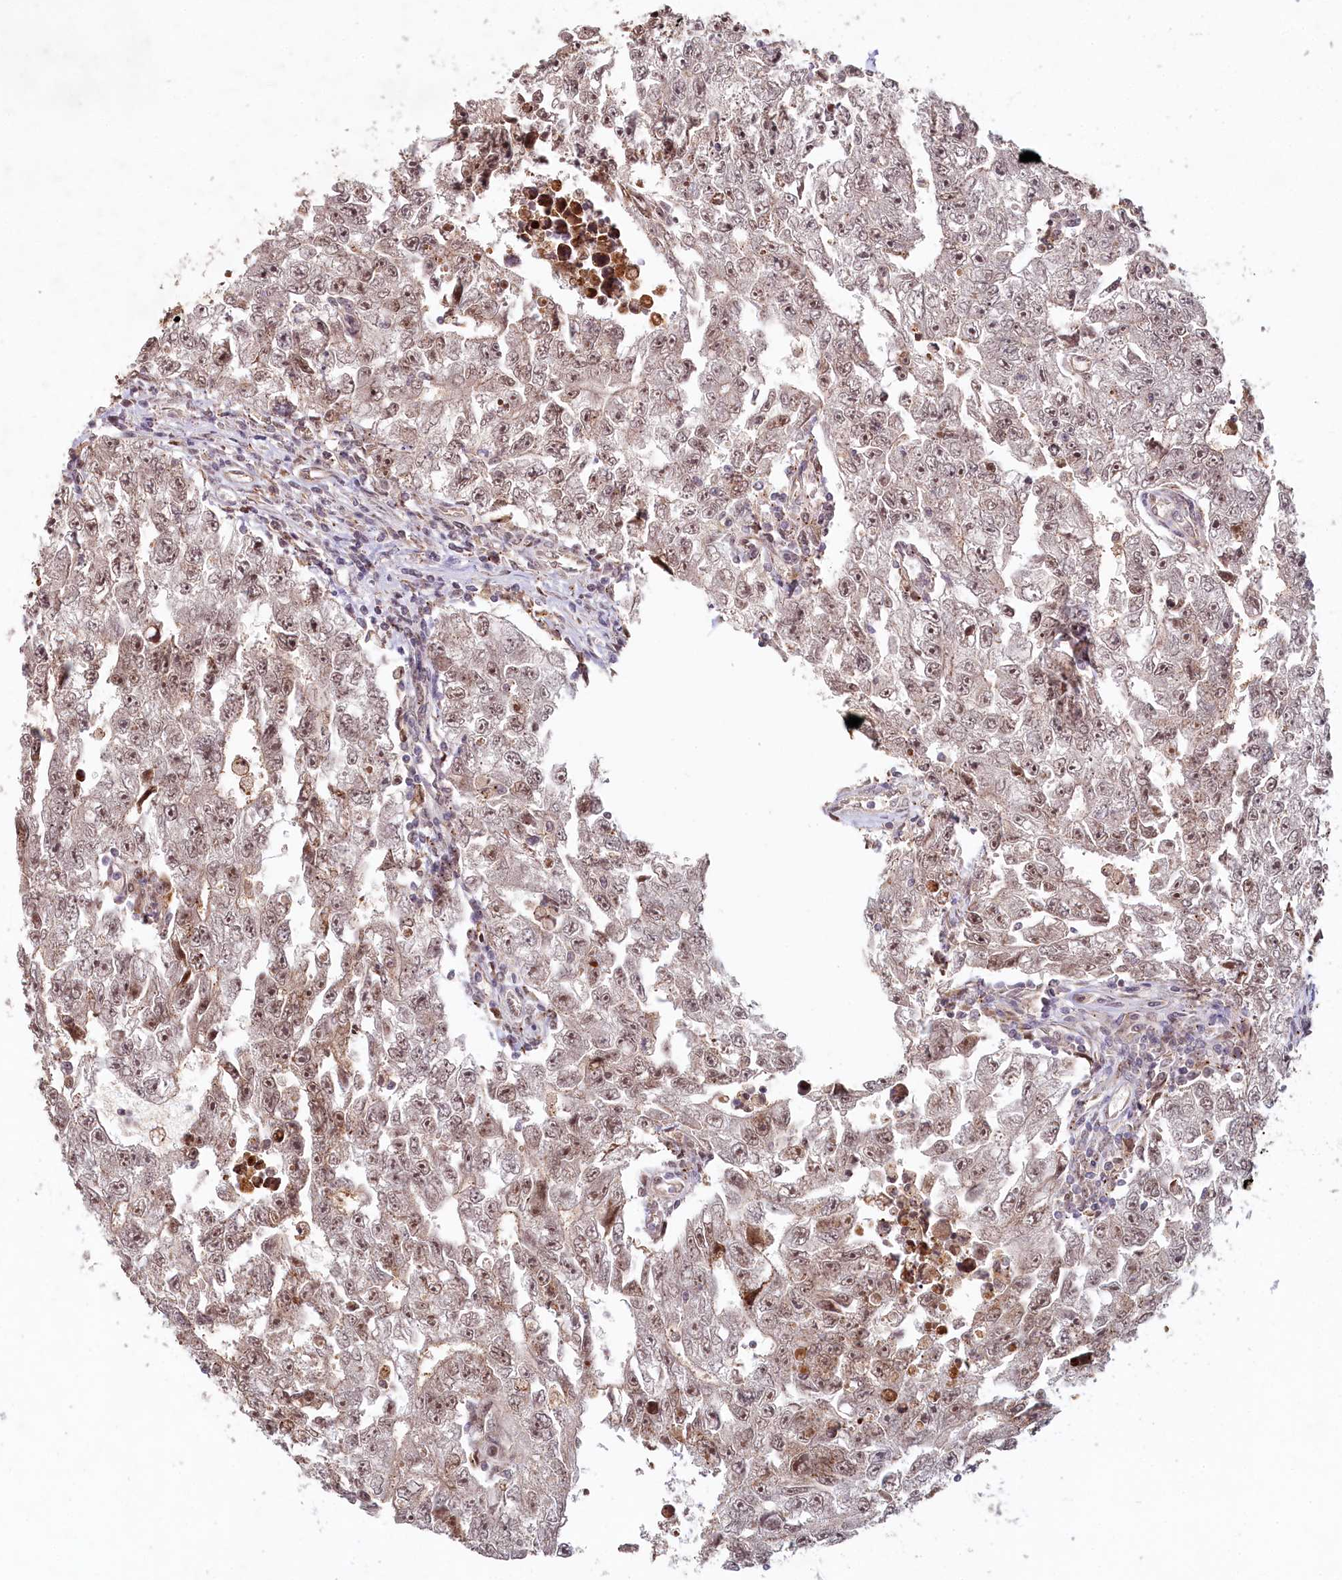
{"staining": {"intensity": "moderate", "quantity": ">75%", "location": "nuclear"}, "tissue": "testis cancer", "cell_type": "Tumor cells", "image_type": "cancer", "snomed": [{"axis": "morphology", "description": "Carcinoma, Embryonal, NOS"}, {"axis": "topography", "description": "Testis"}], "caption": "About >75% of tumor cells in testis embryonal carcinoma show moderate nuclear protein positivity as visualized by brown immunohistochemical staining.", "gene": "WAPL", "patient": {"sex": "male", "age": 17}}